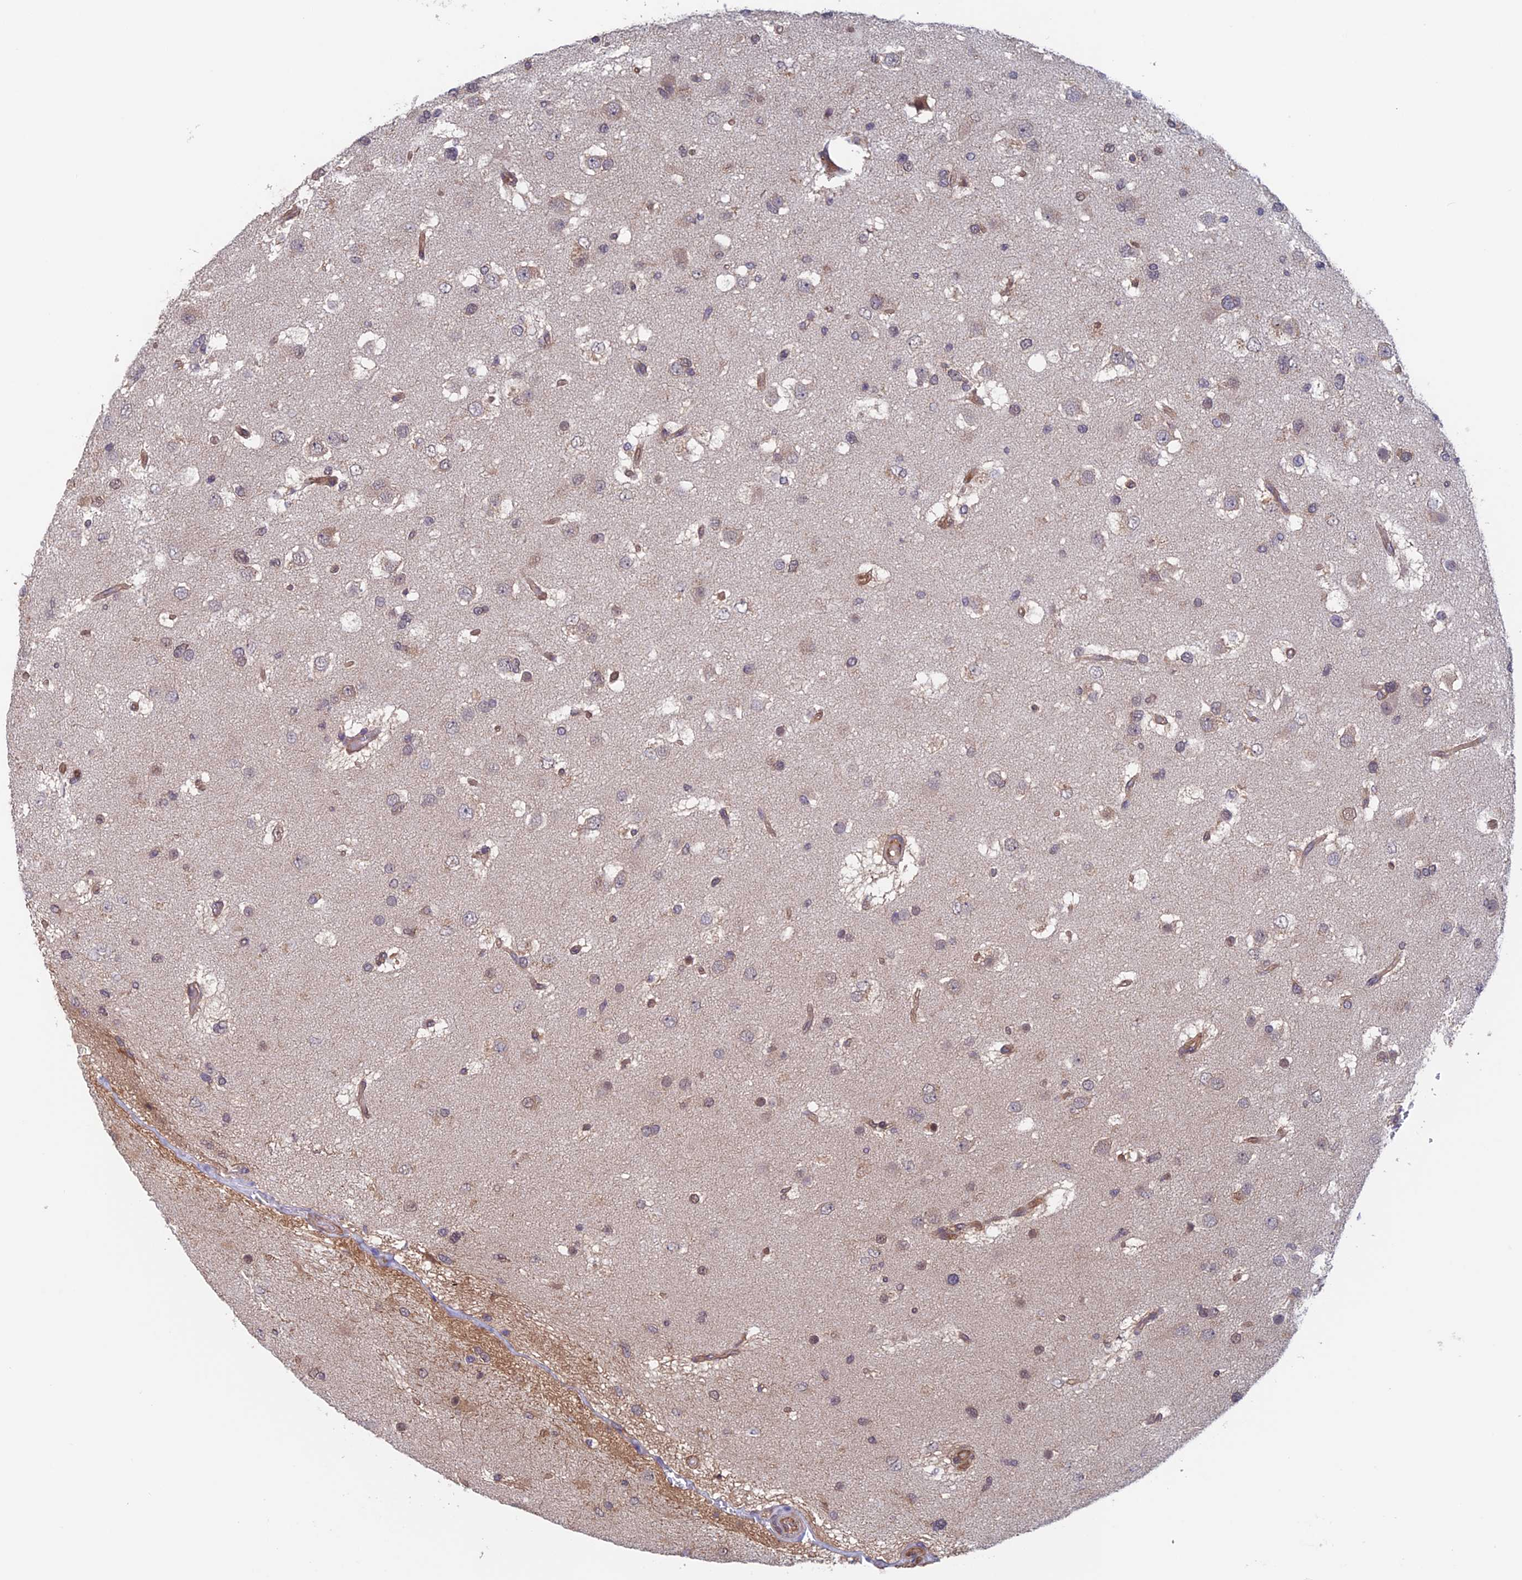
{"staining": {"intensity": "negative", "quantity": "none", "location": "none"}, "tissue": "glioma", "cell_type": "Tumor cells", "image_type": "cancer", "snomed": [{"axis": "morphology", "description": "Glioma, malignant, High grade"}, {"axis": "topography", "description": "Brain"}], "caption": "DAB (3,3'-diaminobenzidine) immunohistochemical staining of malignant glioma (high-grade) exhibits no significant staining in tumor cells.", "gene": "NUDT16L1", "patient": {"sex": "male", "age": 53}}